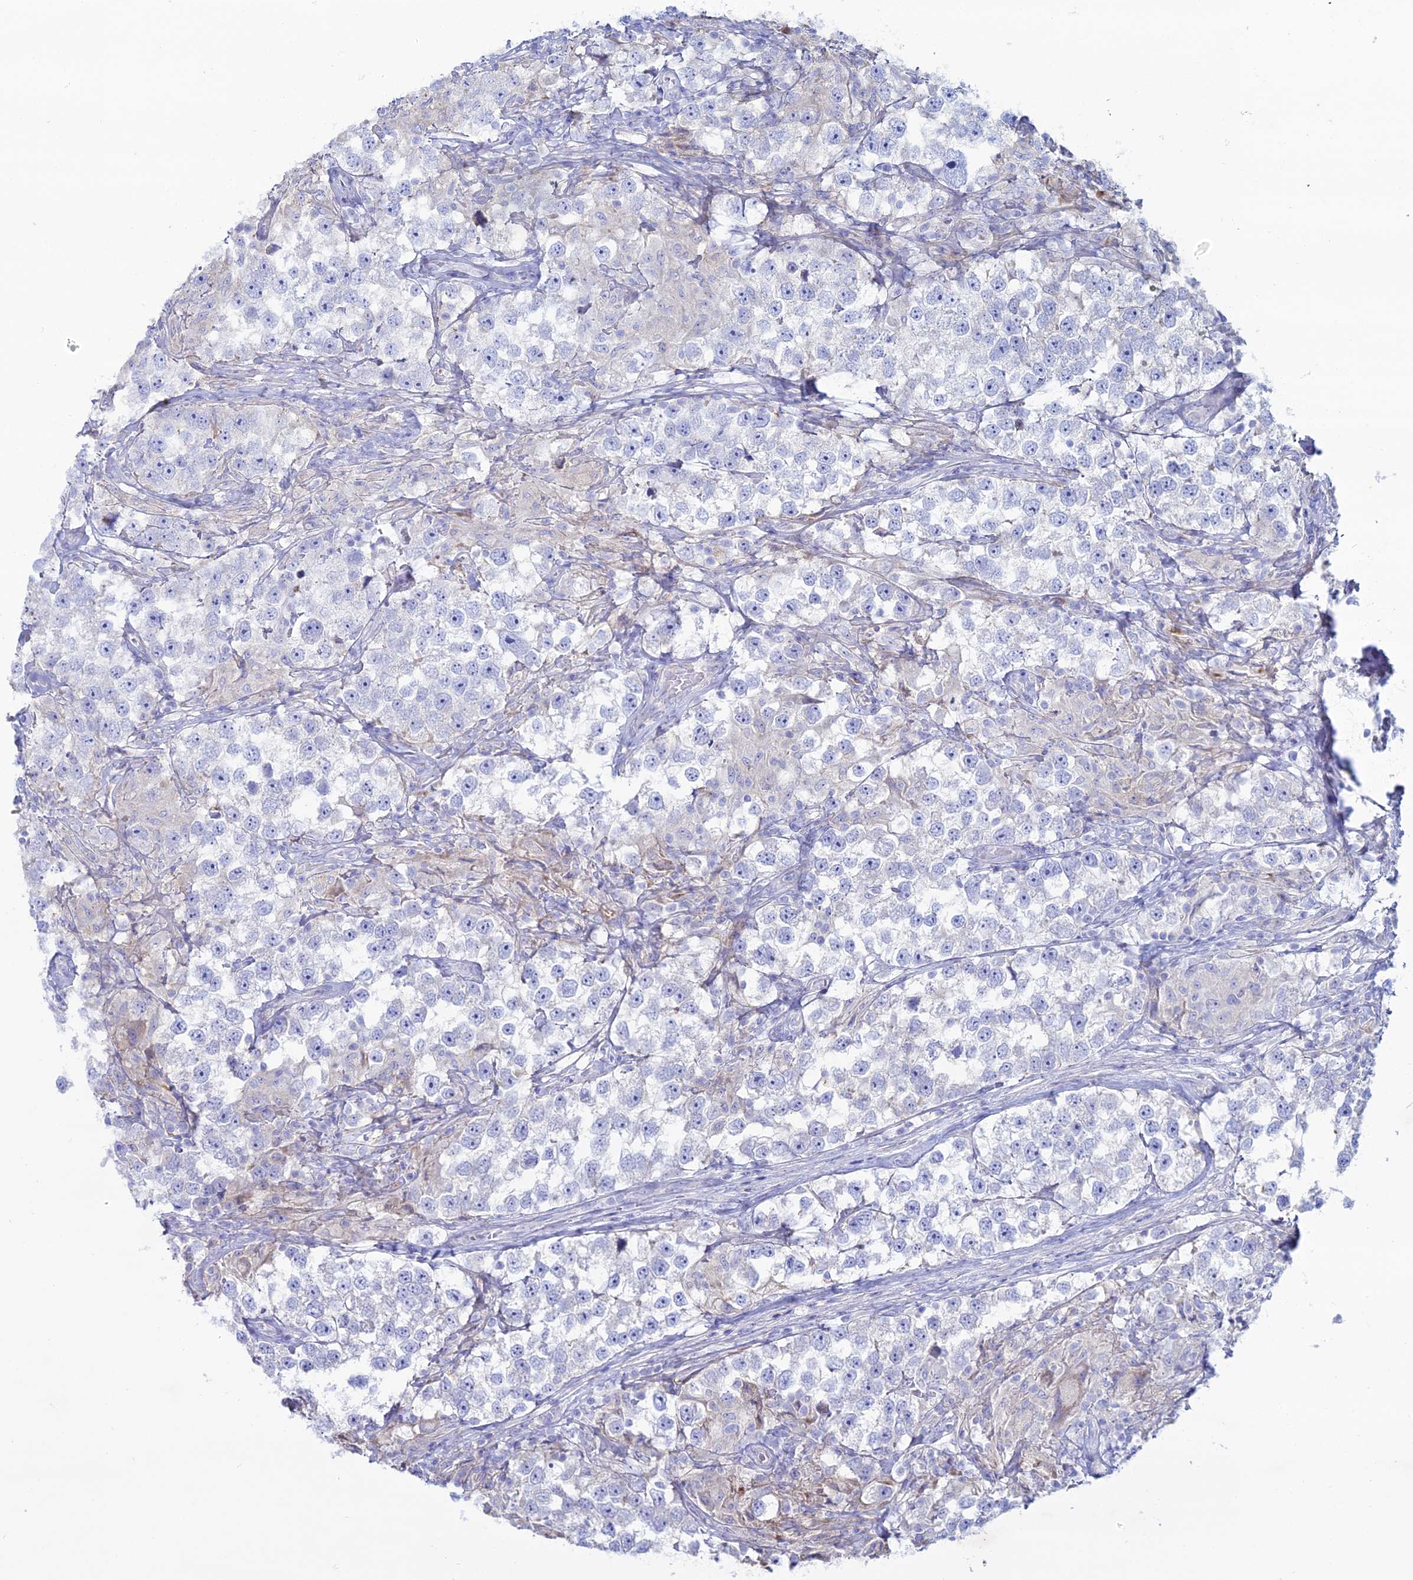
{"staining": {"intensity": "negative", "quantity": "none", "location": "none"}, "tissue": "testis cancer", "cell_type": "Tumor cells", "image_type": "cancer", "snomed": [{"axis": "morphology", "description": "Seminoma, NOS"}, {"axis": "topography", "description": "Testis"}], "caption": "A photomicrograph of seminoma (testis) stained for a protein reveals no brown staining in tumor cells. The staining was performed using DAB (3,3'-diaminobenzidine) to visualize the protein expression in brown, while the nuclei were stained in blue with hematoxylin (Magnification: 20x).", "gene": "DHX34", "patient": {"sex": "male", "age": 46}}